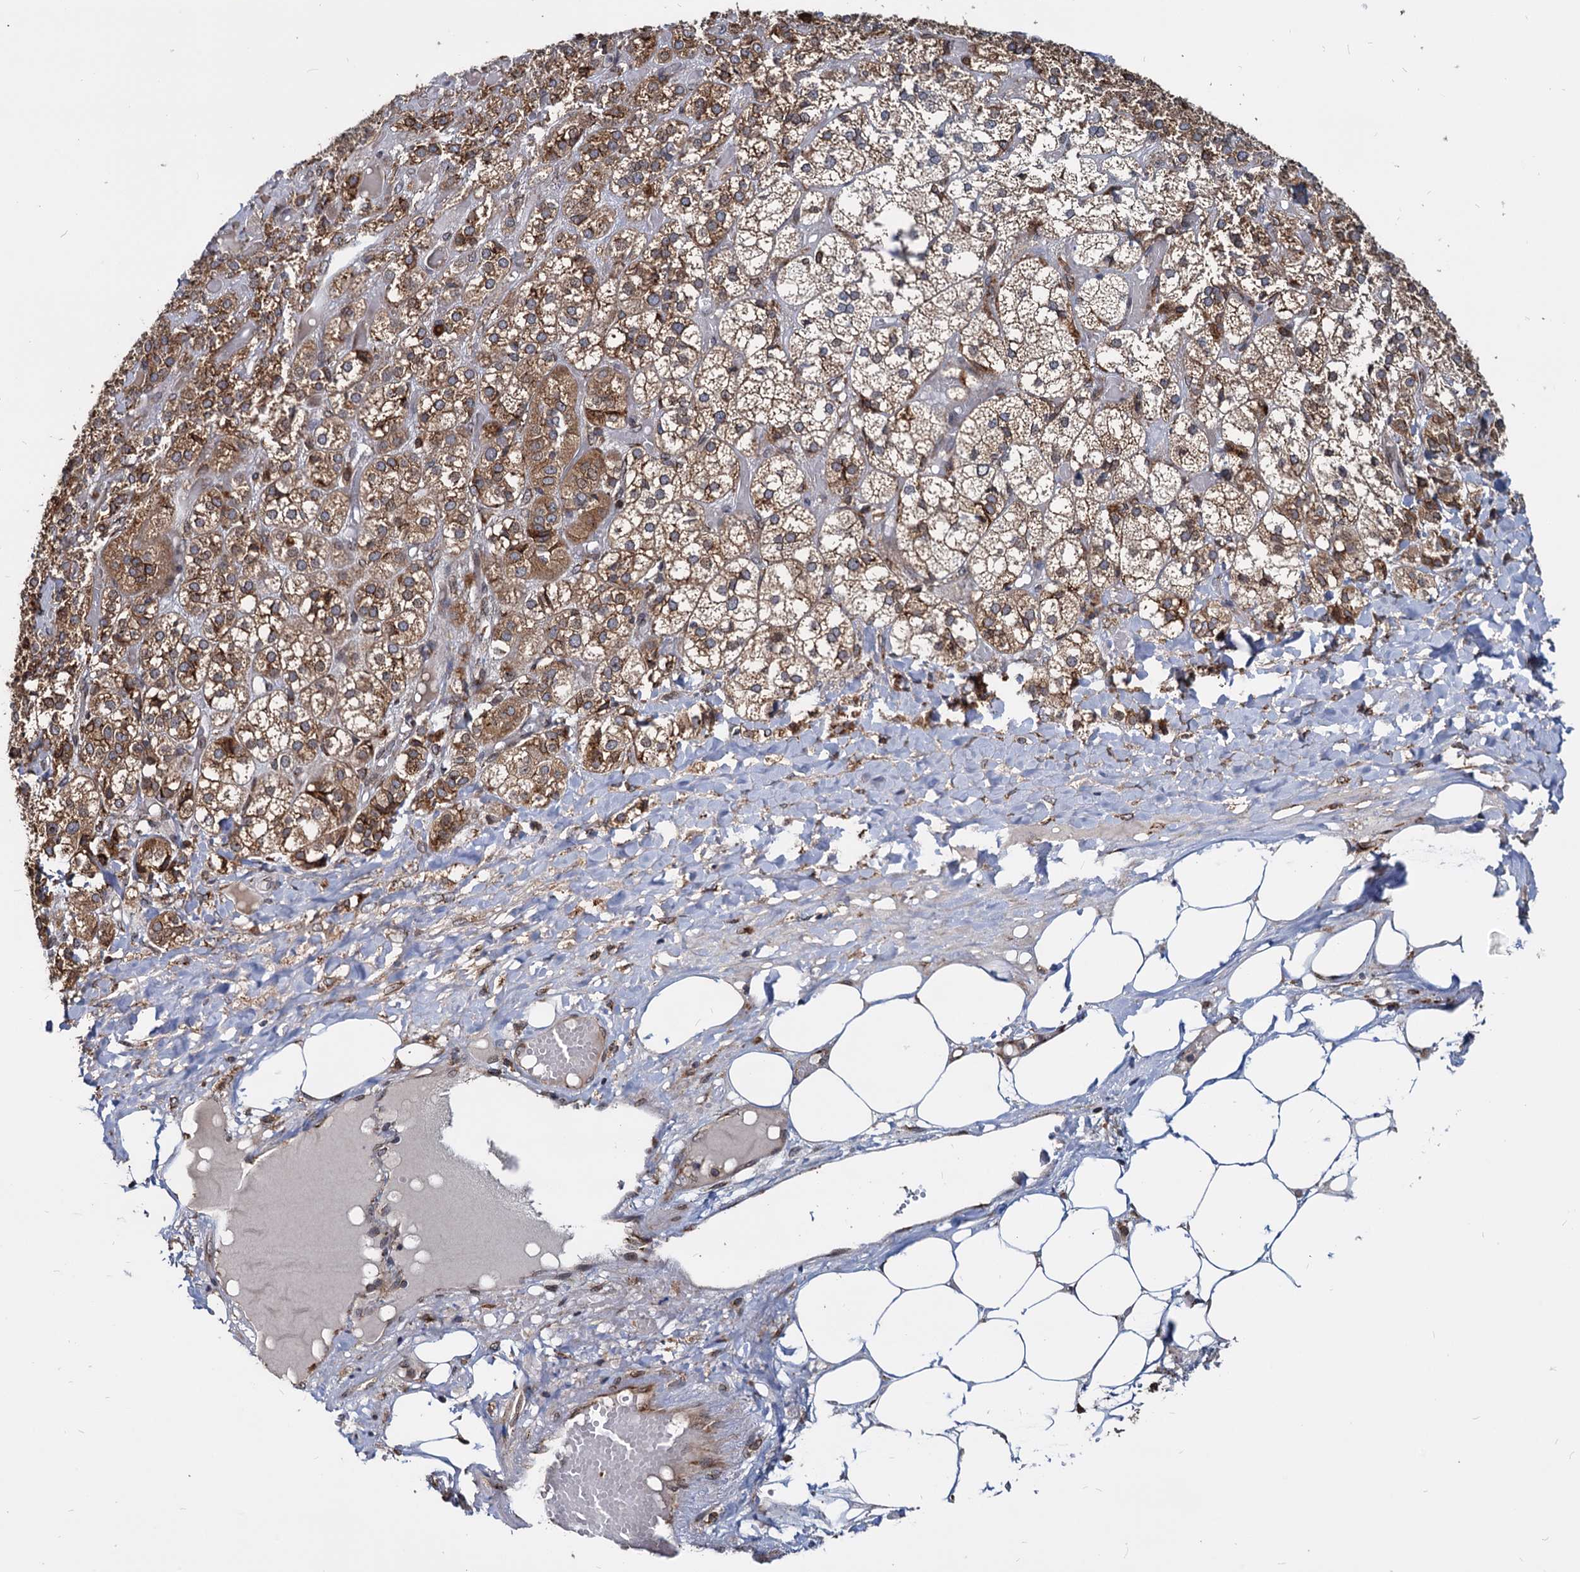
{"staining": {"intensity": "strong", "quantity": "25%-75%", "location": "cytoplasmic/membranous"}, "tissue": "adrenal gland", "cell_type": "Glandular cells", "image_type": "normal", "snomed": [{"axis": "morphology", "description": "Normal tissue, NOS"}, {"axis": "topography", "description": "Adrenal gland"}], "caption": "Protein expression analysis of unremarkable human adrenal gland reveals strong cytoplasmic/membranous staining in about 25%-75% of glandular cells.", "gene": "SAAL1", "patient": {"sex": "female", "age": 61}}